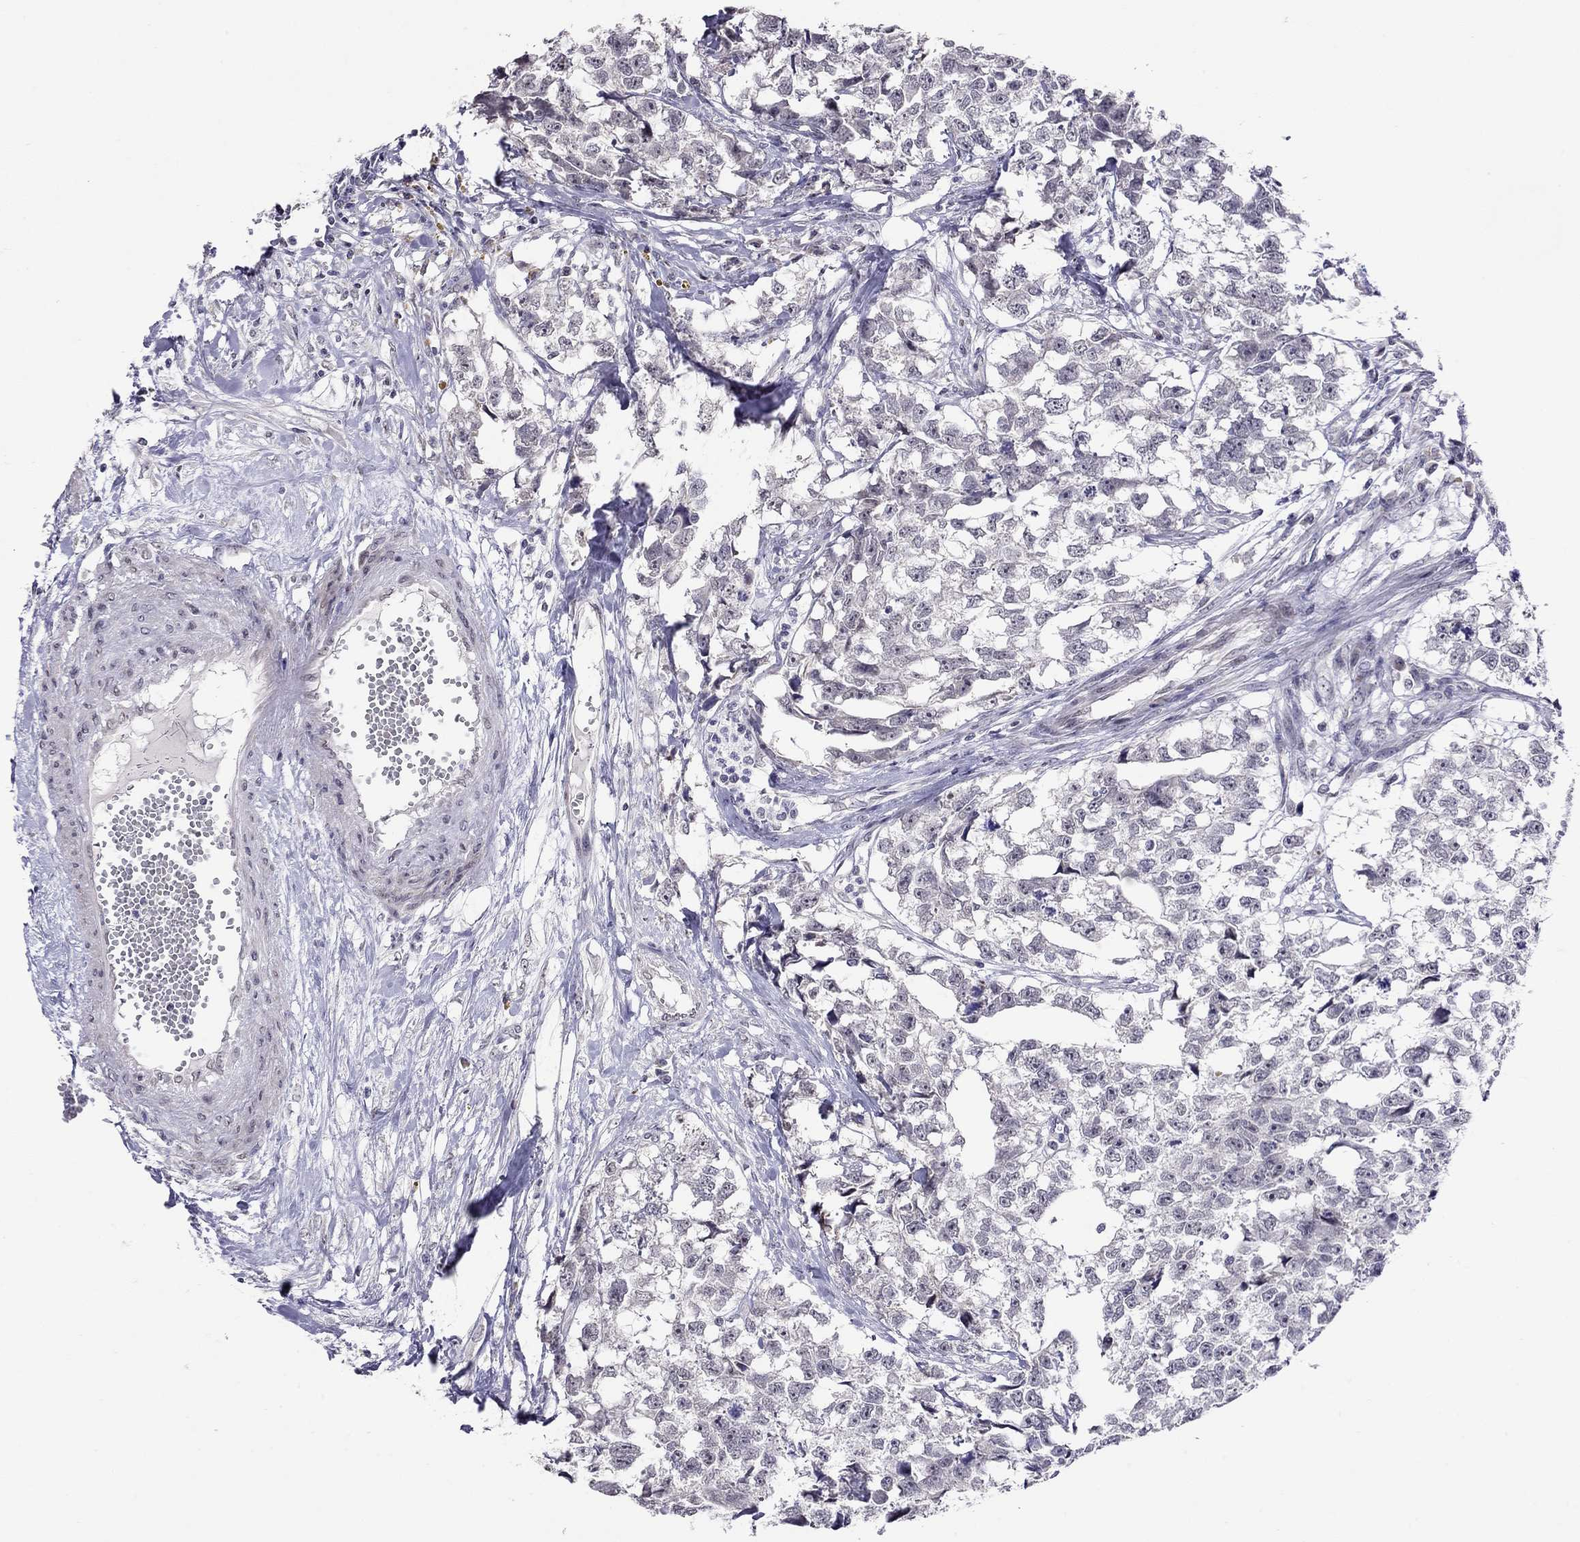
{"staining": {"intensity": "negative", "quantity": "none", "location": "none"}, "tissue": "testis cancer", "cell_type": "Tumor cells", "image_type": "cancer", "snomed": [{"axis": "morphology", "description": "Carcinoma, Embryonal, NOS"}, {"axis": "morphology", "description": "Teratoma, malignant, NOS"}, {"axis": "topography", "description": "Testis"}], "caption": "Immunohistochemistry image of neoplastic tissue: human testis cancer stained with DAB exhibits no significant protein staining in tumor cells.", "gene": "HES5", "patient": {"sex": "male", "age": 44}}